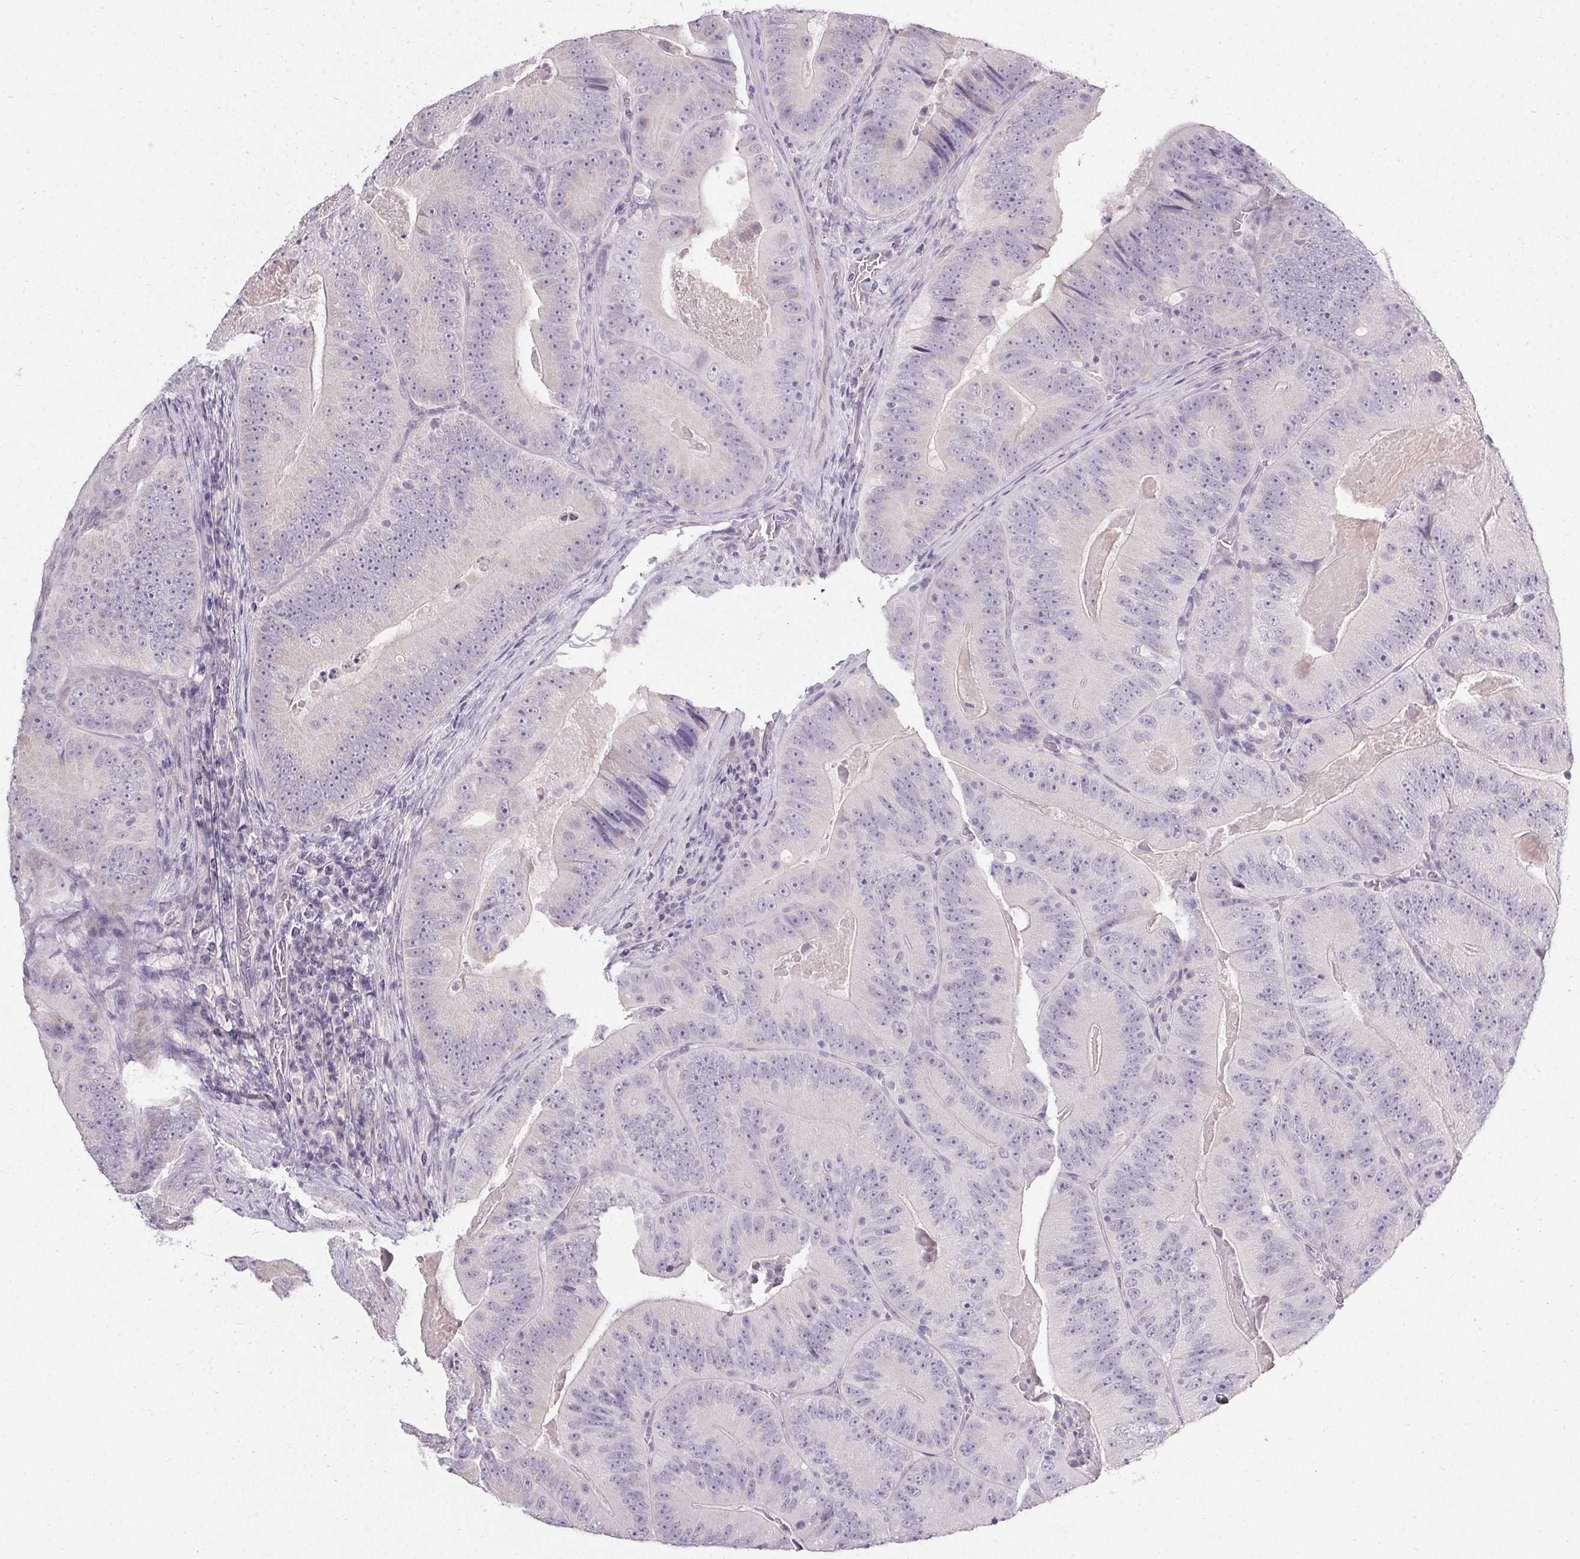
{"staining": {"intensity": "negative", "quantity": "none", "location": "none"}, "tissue": "colorectal cancer", "cell_type": "Tumor cells", "image_type": "cancer", "snomed": [{"axis": "morphology", "description": "Adenocarcinoma, NOS"}, {"axis": "topography", "description": "Colon"}], "caption": "A micrograph of colorectal adenocarcinoma stained for a protein shows no brown staining in tumor cells.", "gene": "PMEL", "patient": {"sex": "female", "age": 86}}